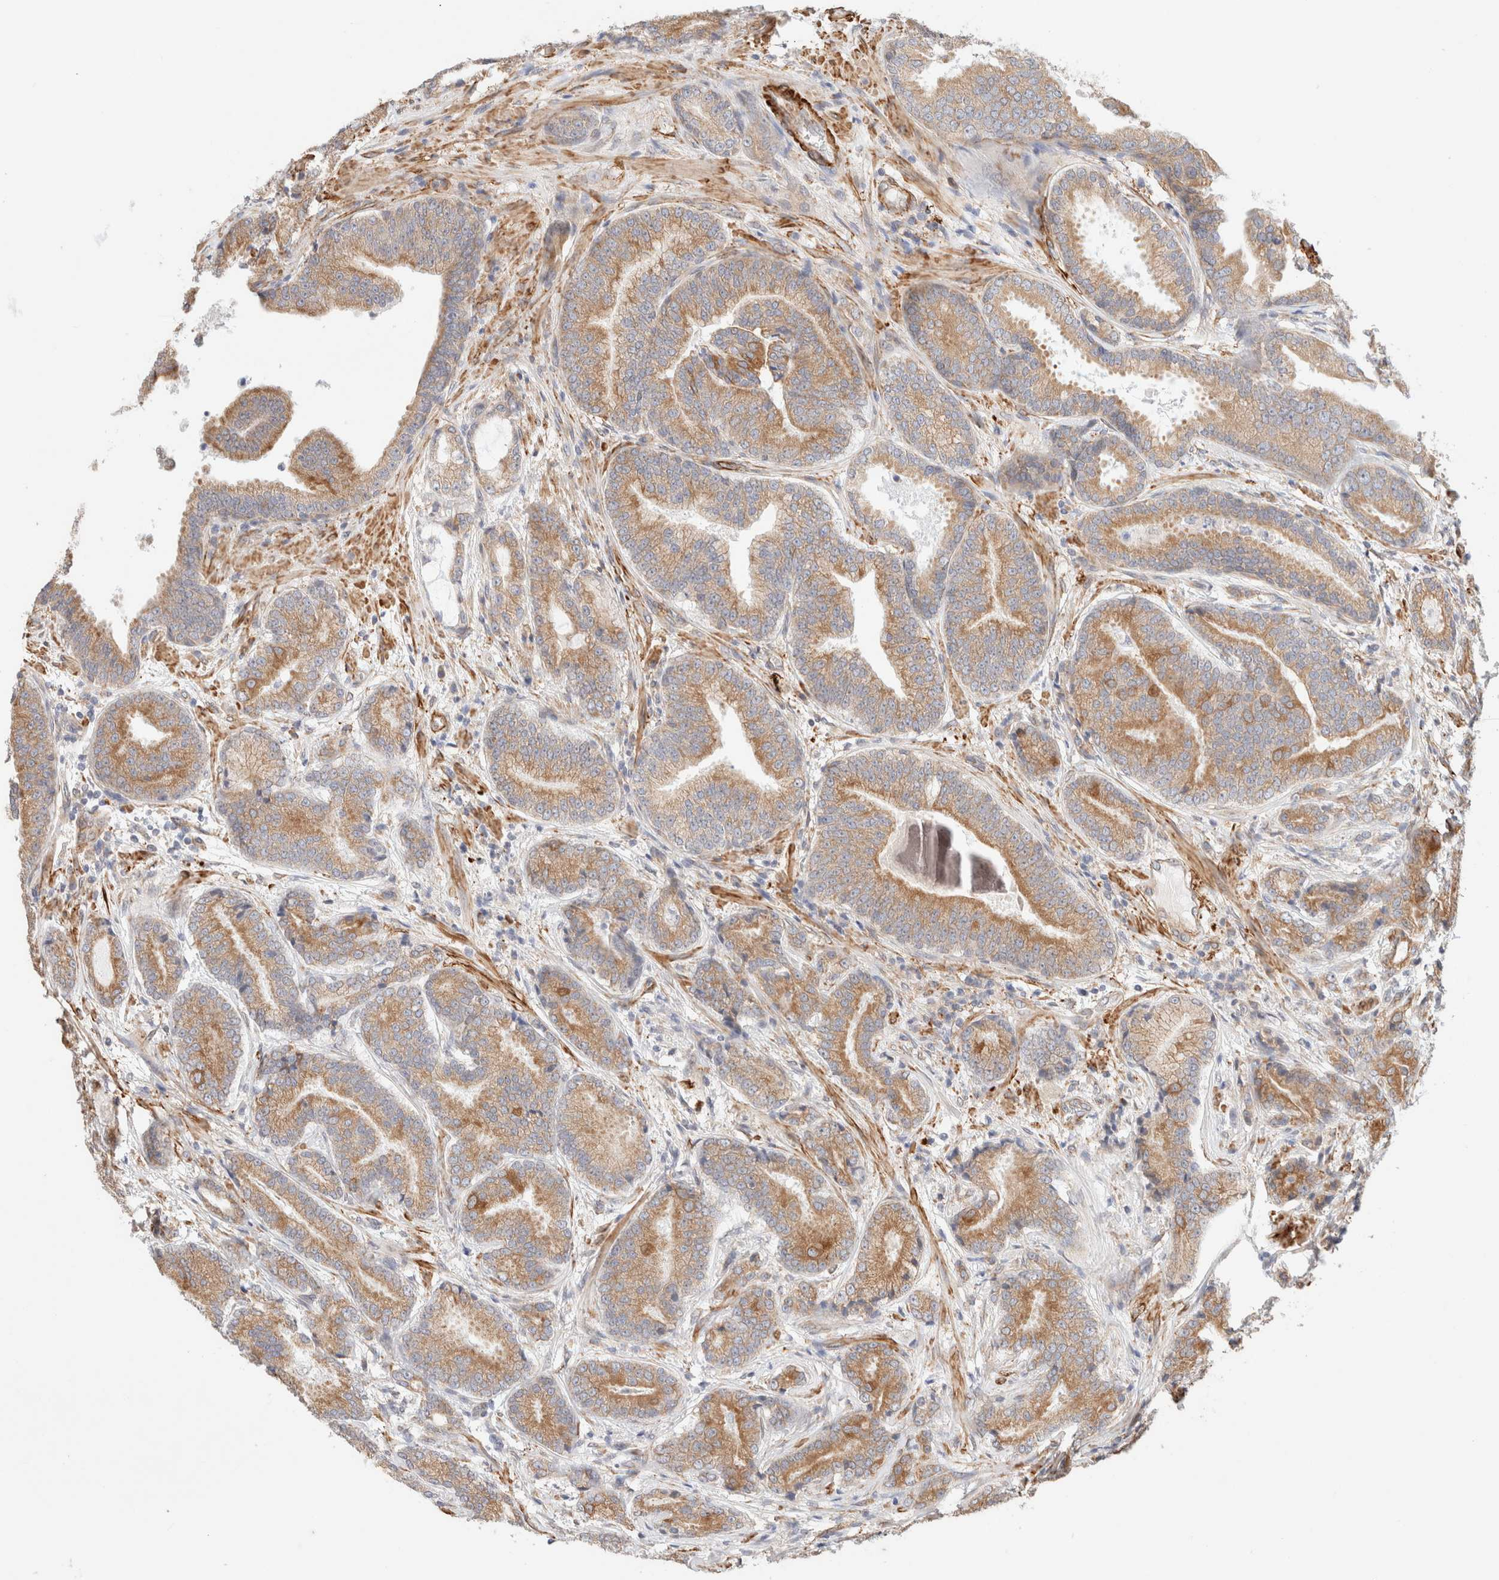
{"staining": {"intensity": "moderate", "quantity": ">75%", "location": "cytoplasmic/membranous"}, "tissue": "prostate cancer", "cell_type": "Tumor cells", "image_type": "cancer", "snomed": [{"axis": "morphology", "description": "Adenocarcinoma, High grade"}, {"axis": "topography", "description": "Prostate"}], "caption": "Immunohistochemical staining of human adenocarcinoma (high-grade) (prostate) shows moderate cytoplasmic/membranous protein positivity in approximately >75% of tumor cells. The staining was performed using DAB, with brown indicating positive protein expression. Nuclei are stained blue with hematoxylin.", "gene": "RRP15", "patient": {"sex": "male", "age": 55}}